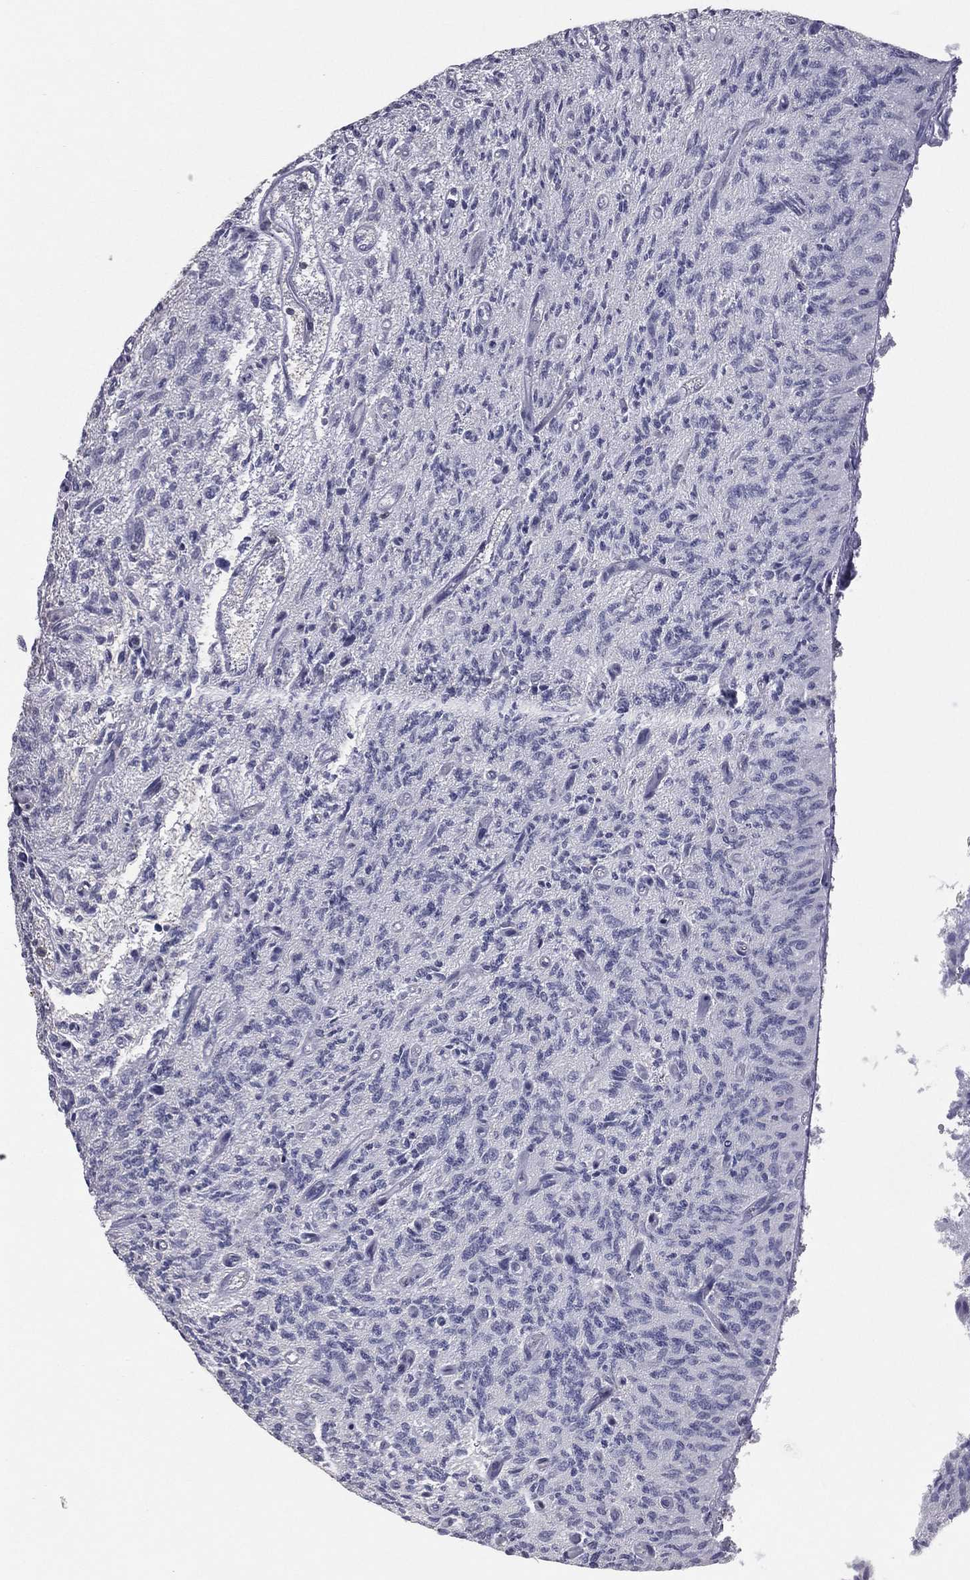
{"staining": {"intensity": "negative", "quantity": "none", "location": "none"}, "tissue": "glioma", "cell_type": "Tumor cells", "image_type": "cancer", "snomed": [{"axis": "morphology", "description": "Glioma, malignant, High grade"}, {"axis": "topography", "description": "Brain"}], "caption": "Immunohistochemical staining of human malignant glioma (high-grade) displays no significant staining in tumor cells.", "gene": "PSTPIP1", "patient": {"sex": "male", "age": 64}}